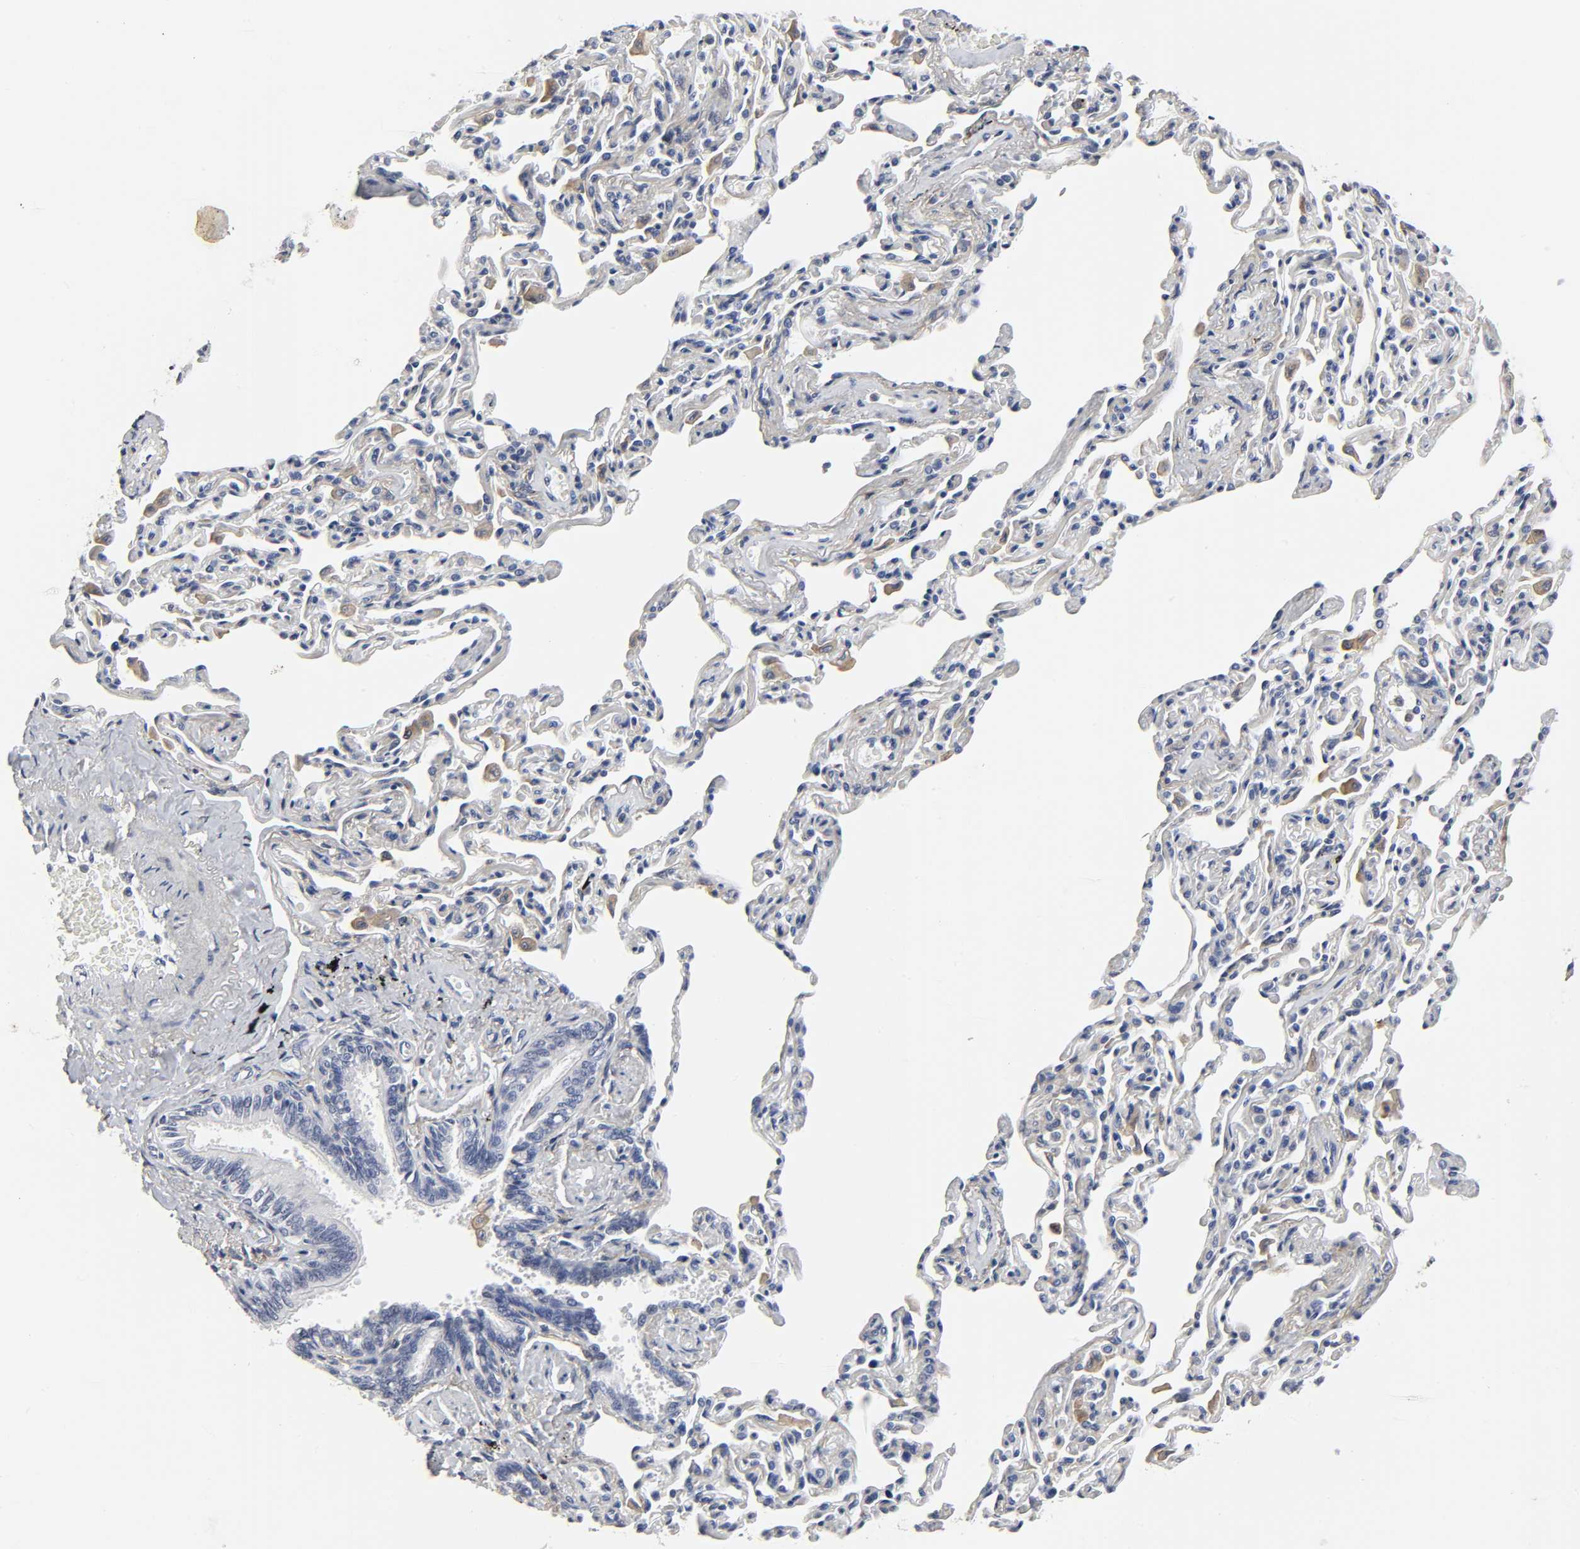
{"staining": {"intensity": "negative", "quantity": "none", "location": "none"}, "tissue": "bronchus", "cell_type": "Respiratory epithelial cells", "image_type": "normal", "snomed": [{"axis": "morphology", "description": "Normal tissue, NOS"}, {"axis": "topography", "description": "Bronchus"}], "caption": "DAB immunohistochemical staining of unremarkable bronchus shows no significant staining in respiratory epithelial cells. (Stains: DAB immunohistochemistry with hematoxylin counter stain, Microscopy: brightfield microscopy at high magnification).", "gene": "LRP1", "patient": {"sex": "female", "age": 73}}